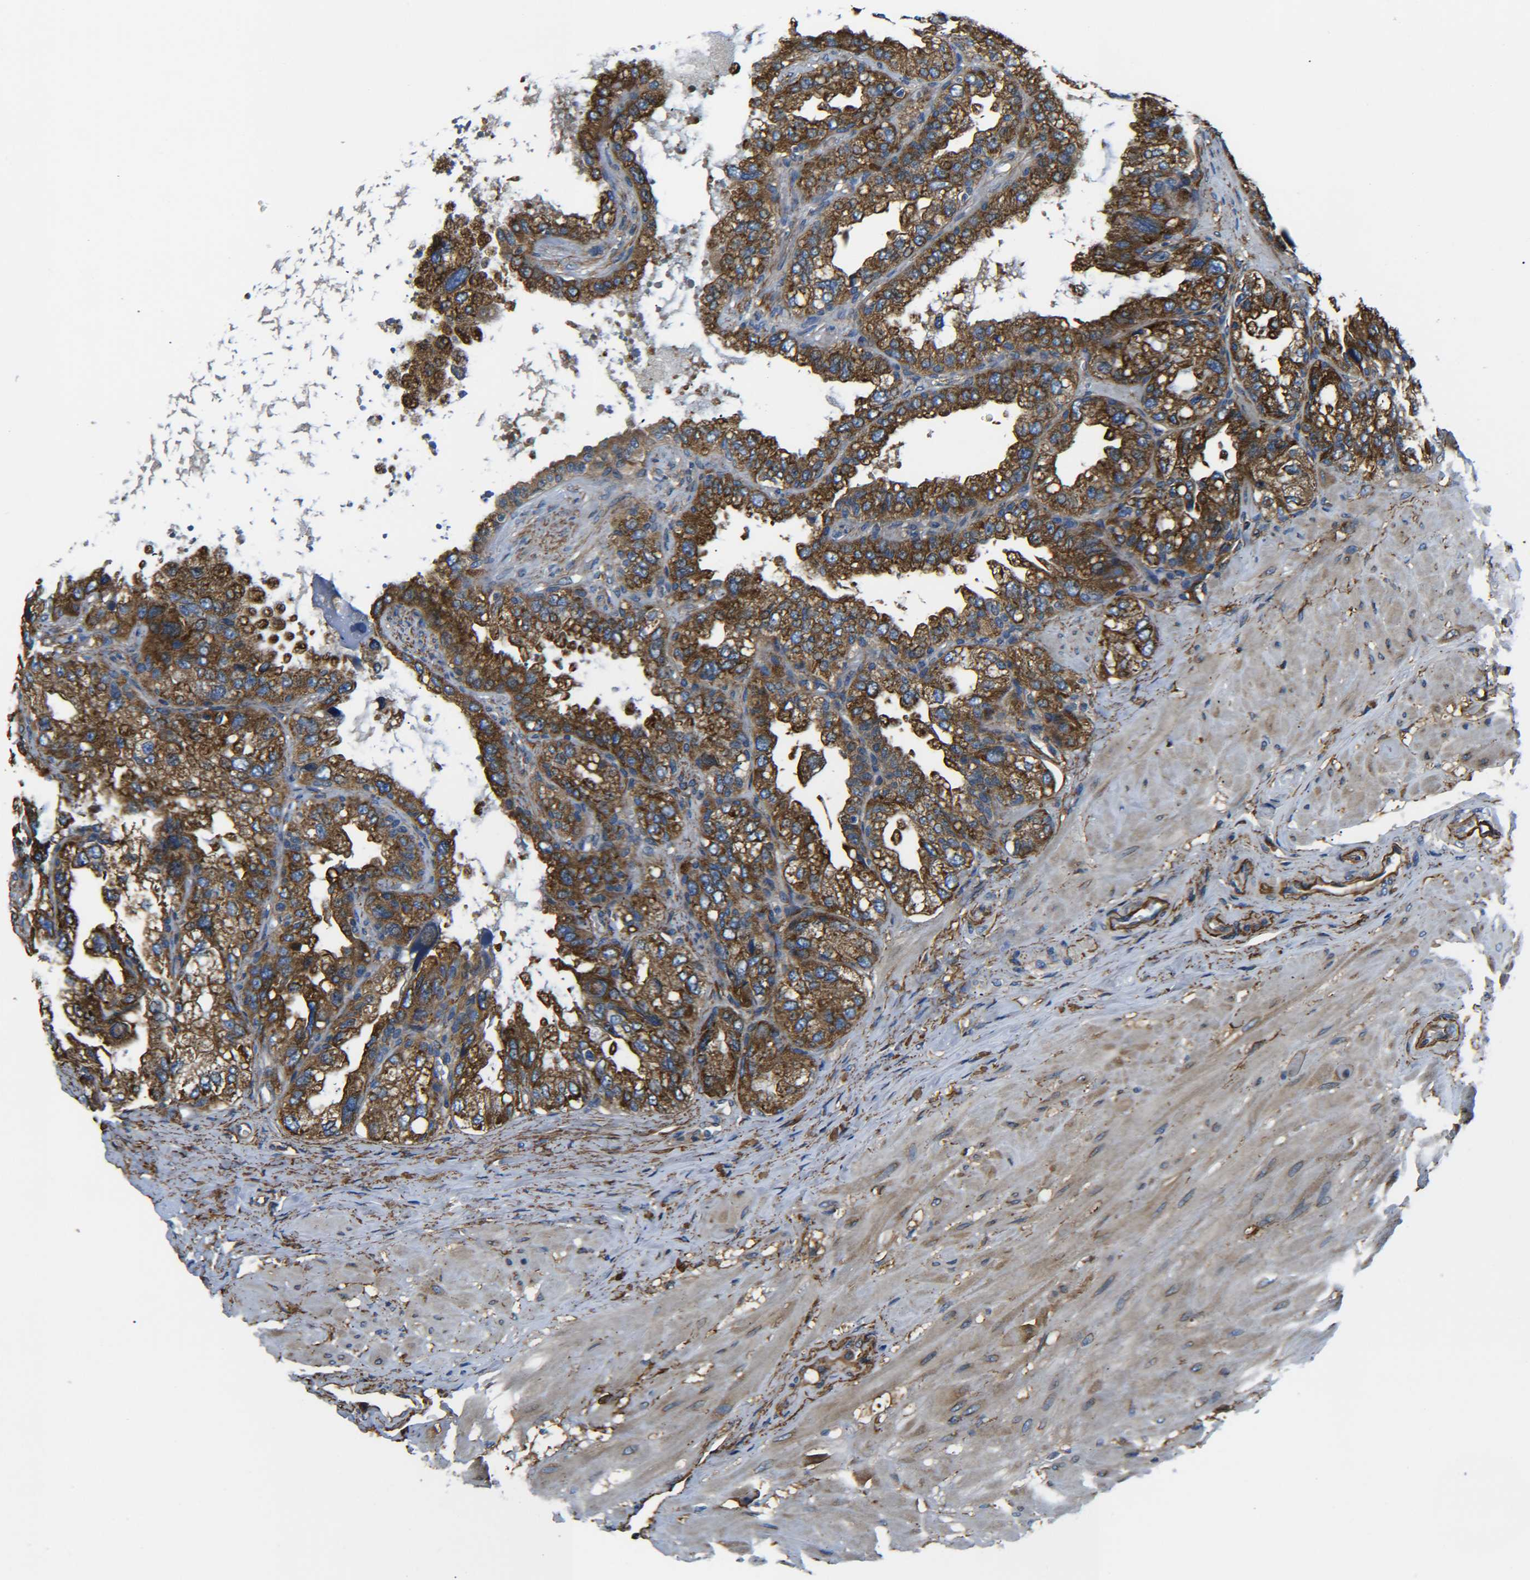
{"staining": {"intensity": "strong", "quantity": ">75%", "location": "cytoplasmic/membranous"}, "tissue": "seminal vesicle", "cell_type": "Glandular cells", "image_type": "normal", "snomed": [{"axis": "morphology", "description": "Normal tissue, NOS"}, {"axis": "topography", "description": "Seminal veicle"}], "caption": "Human seminal vesicle stained with a brown dye shows strong cytoplasmic/membranous positive expression in about >75% of glandular cells.", "gene": "PREB", "patient": {"sex": "male", "age": 68}}